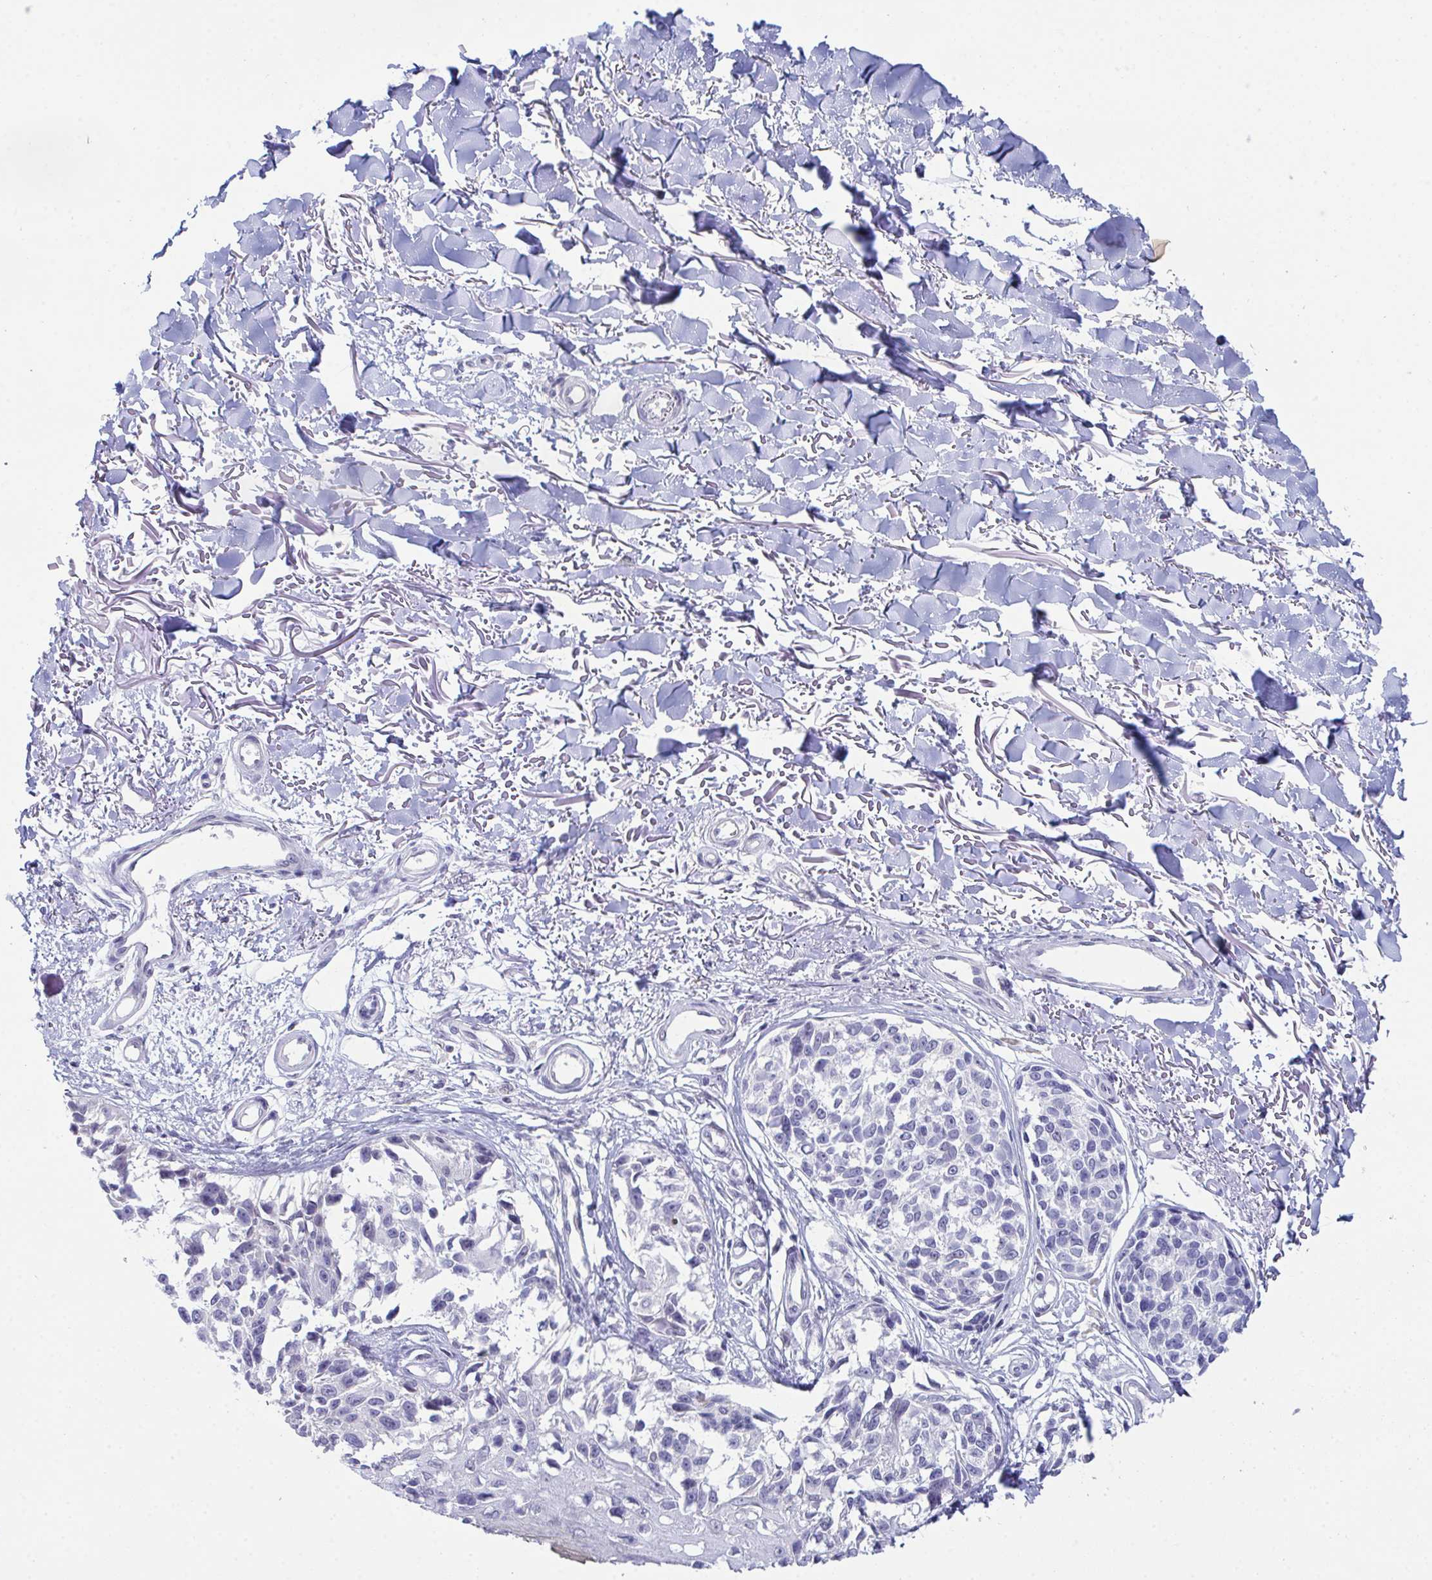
{"staining": {"intensity": "negative", "quantity": "none", "location": "none"}, "tissue": "melanoma", "cell_type": "Tumor cells", "image_type": "cancer", "snomed": [{"axis": "morphology", "description": "Malignant melanoma, NOS"}, {"axis": "topography", "description": "Skin"}], "caption": "A high-resolution photomicrograph shows immunohistochemistry (IHC) staining of melanoma, which exhibits no significant expression in tumor cells.", "gene": "ATP6V0D2", "patient": {"sex": "male", "age": 73}}